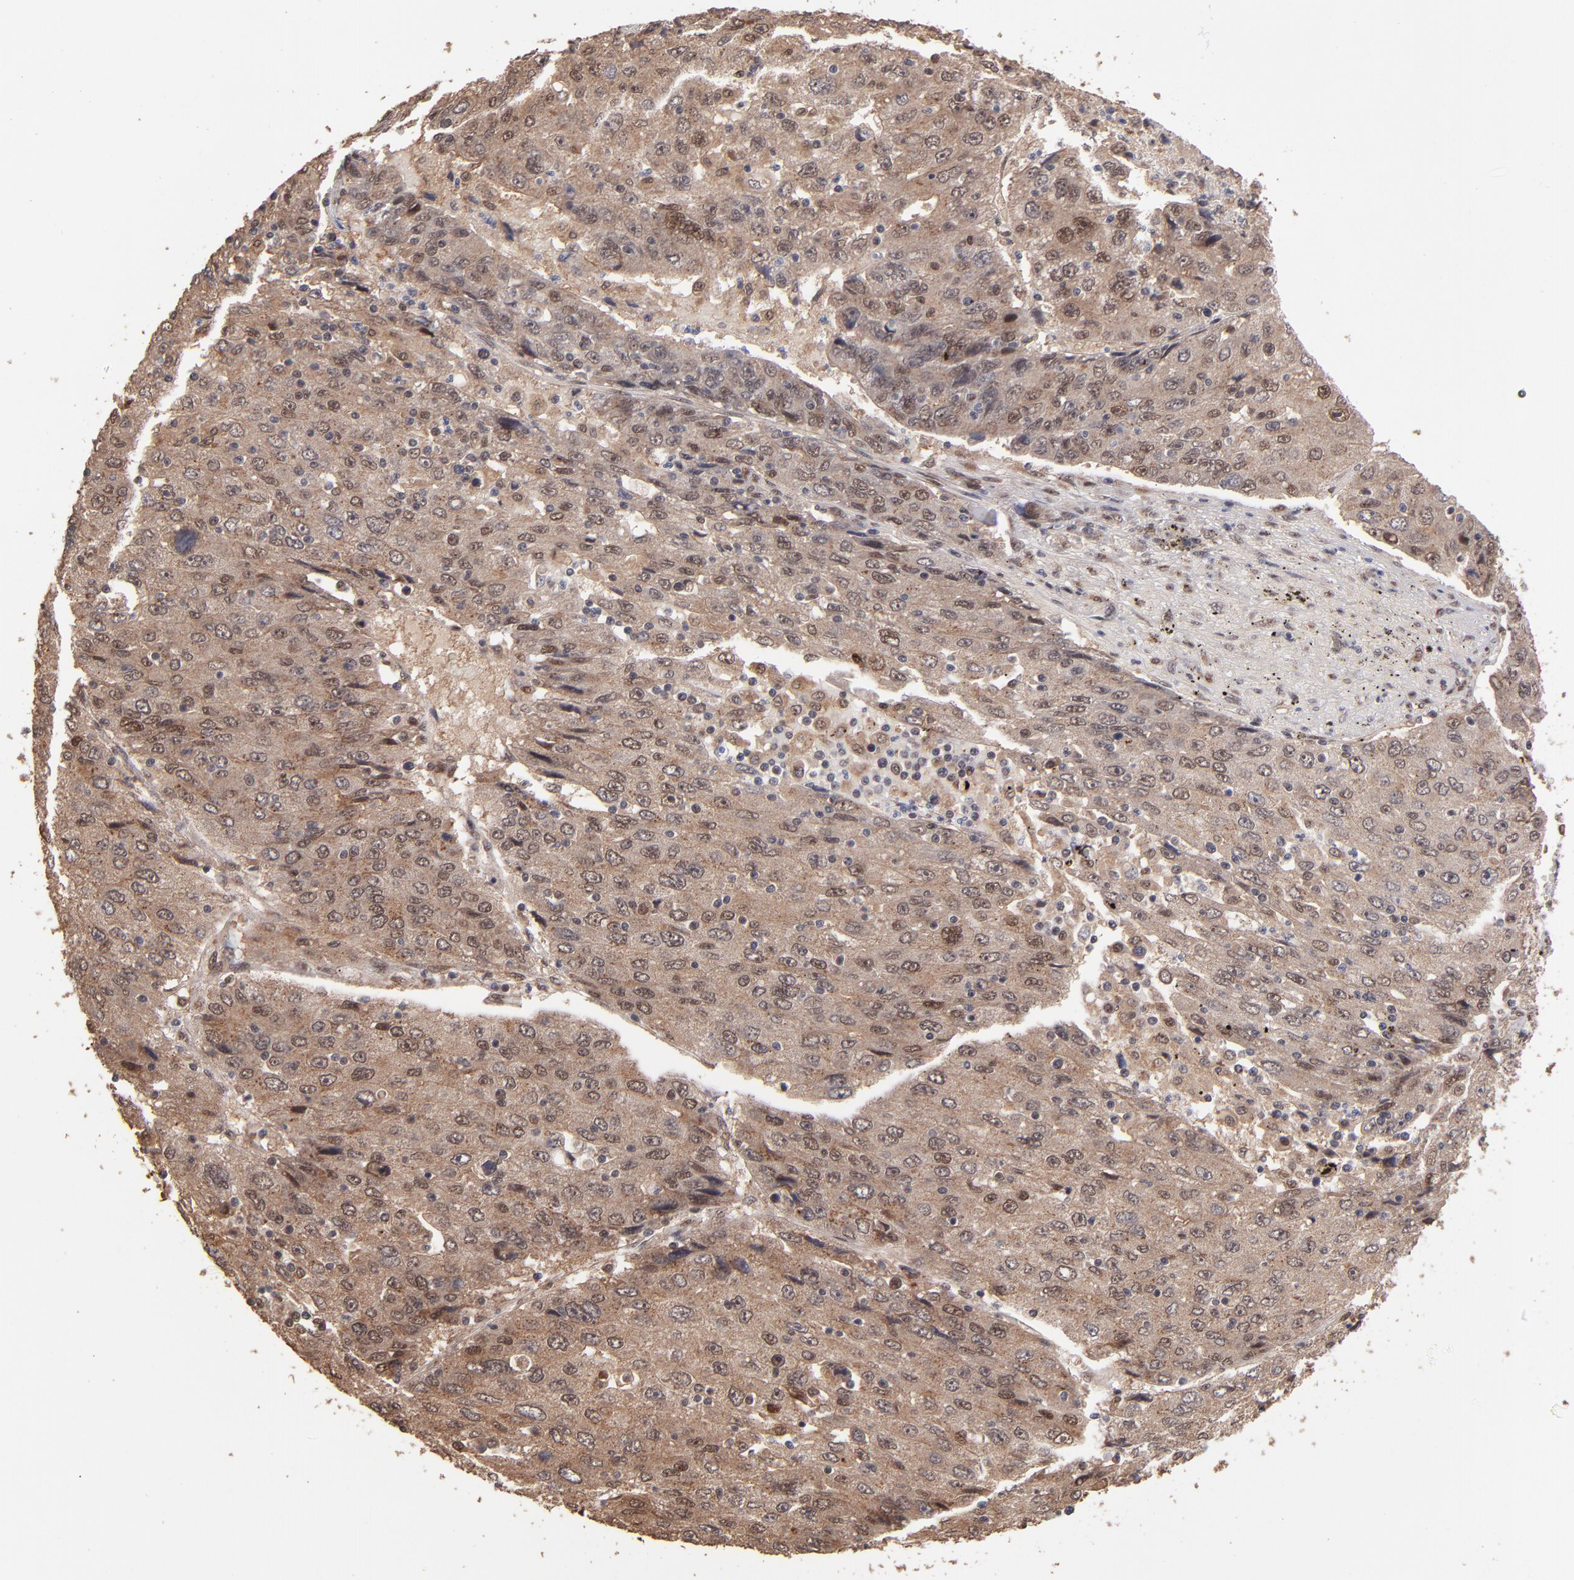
{"staining": {"intensity": "moderate", "quantity": ">75%", "location": "cytoplasmic/membranous"}, "tissue": "liver cancer", "cell_type": "Tumor cells", "image_type": "cancer", "snomed": [{"axis": "morphology", "description": "Carcinoma, Hepatocellular, NOS"}, {"axis": "topography", "description": "Liver"}], "caption": "Protein expression analysis of human hepatocellular carcinoma (liver) reveals moderate cytoplasmic/membranous expression in about >75% of tumor cells.", "gene": "EAPP", "patient": {"sex": "male", "age": 49}}